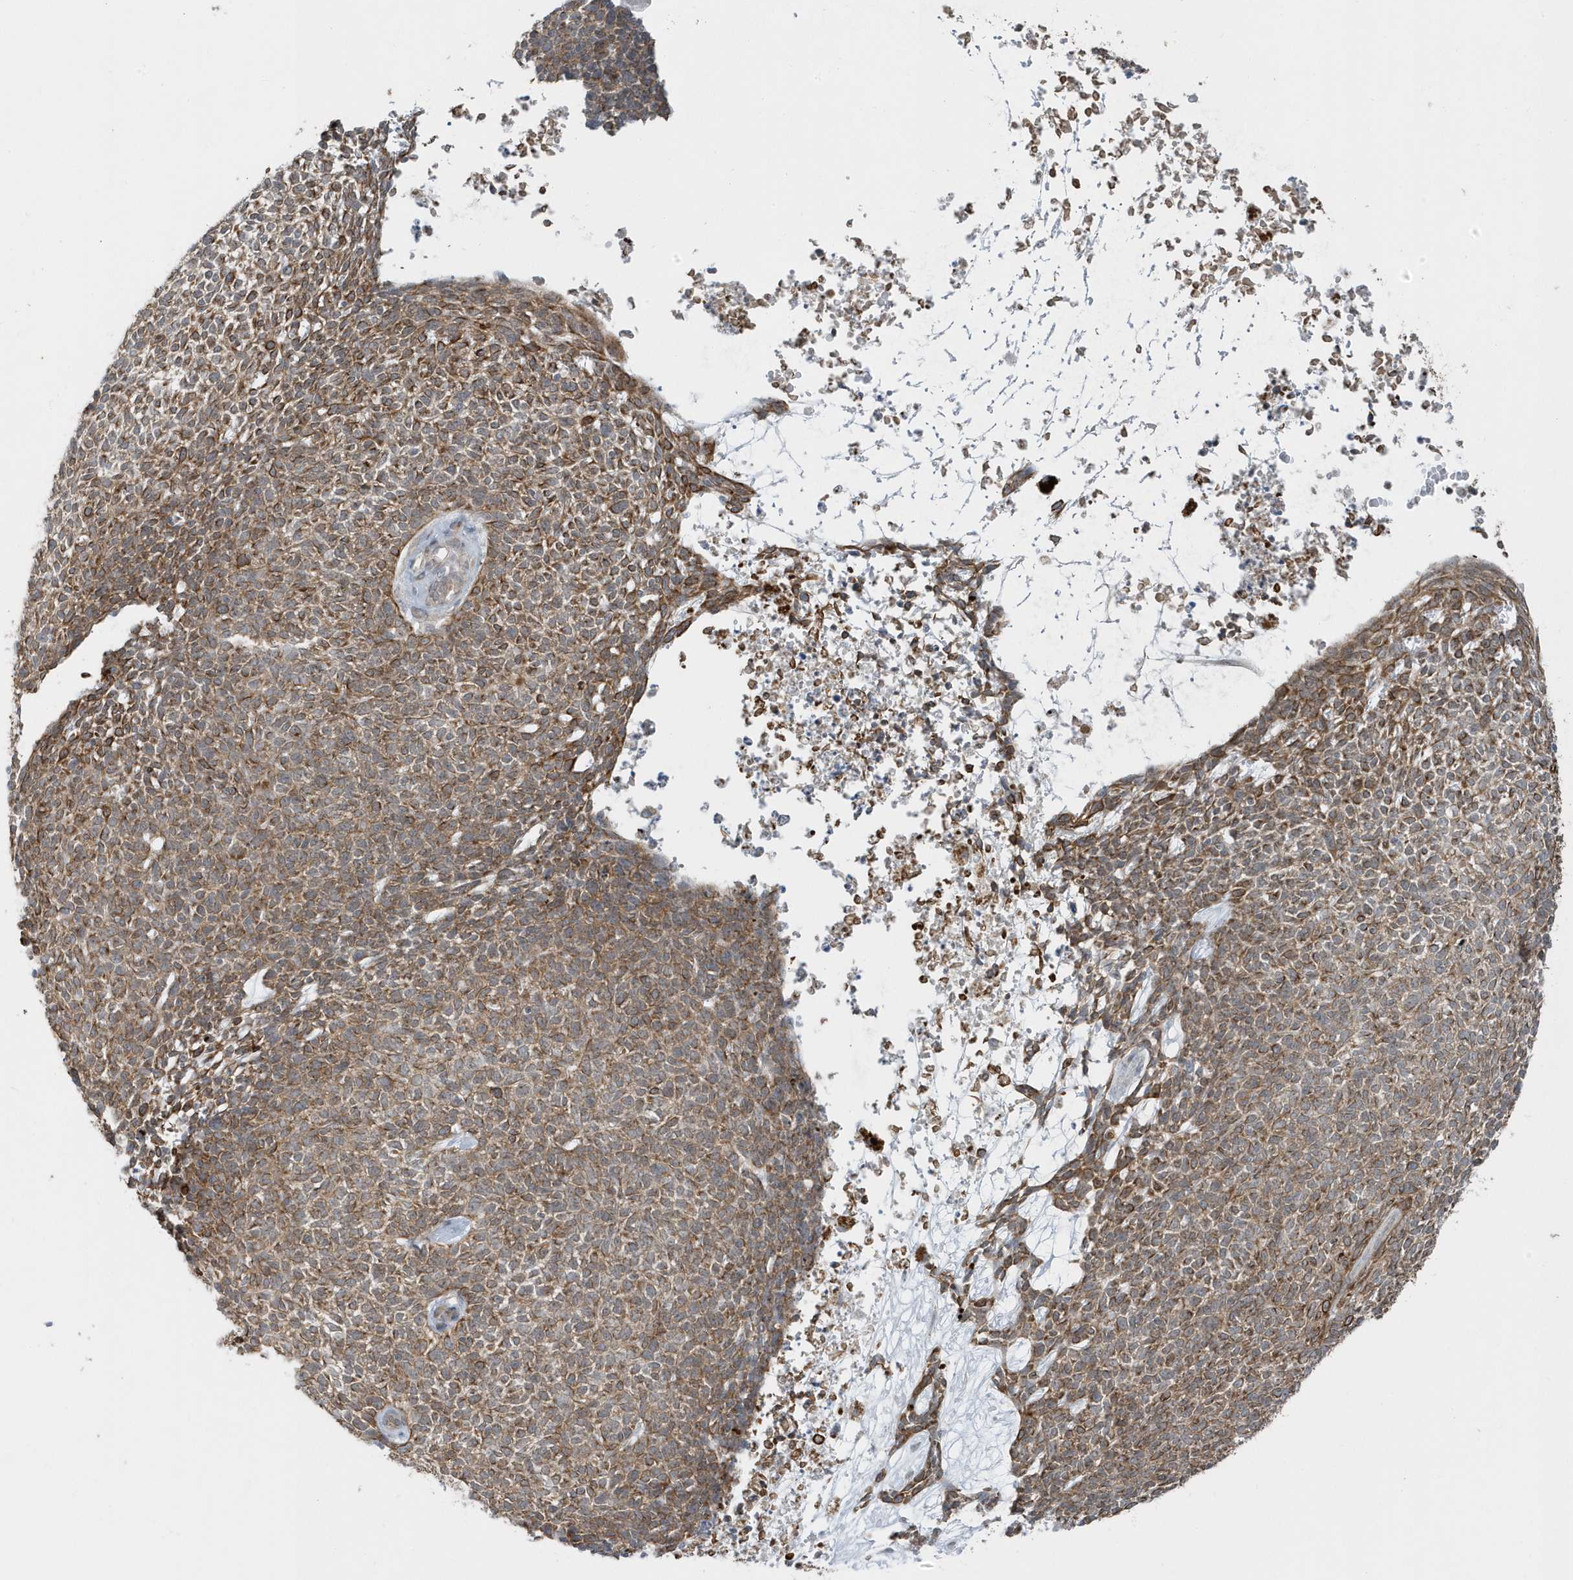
{"staining": {"intensity": "moderate", "quantity": ">75%", "location": "cytoplasmic/membranous"}, "tissue": "skin cancer", "cell_type": "Tumor cells", "image_type": "cancer", "snomed": [{"axis": "morphology", "description": "Basal cell carcinoma"}, {"axis": "topography", "description": "Skin"}], "caption": "Brown immunohistochemical staining in skin cancer (basal cell carcinoma) exhibits moderate cytoplasmic/membranous staining in approximately >75% of tumor cells.", "gene": "PARD3B", "patient": {"sex": "female", "age": 84}}